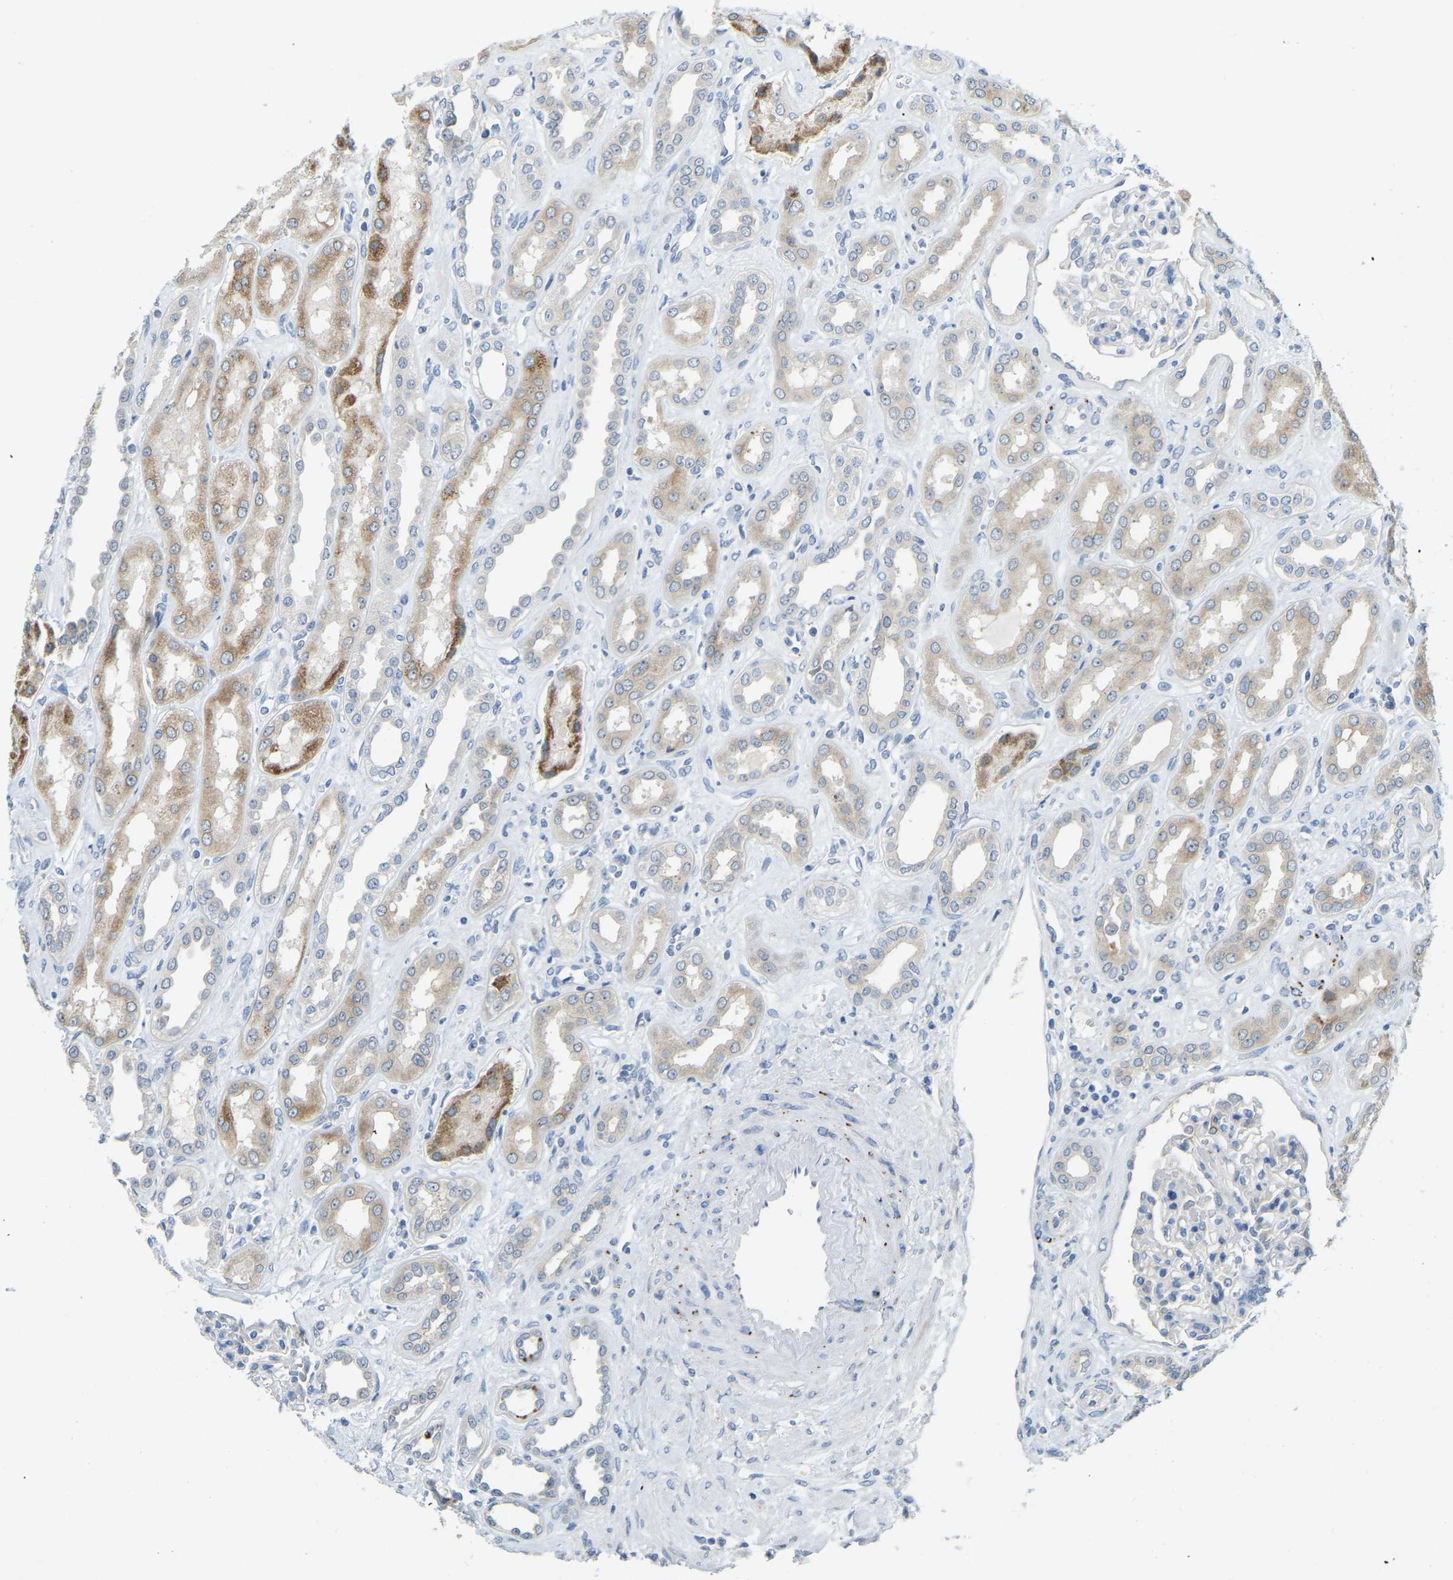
{"staining": {"intensity": "moderate", "quantity": "<25%", "location": "cytoplasmic/membranous"}, "tissue": "kidney", "cell_type": "Cells in glomeruli", "image_type": "normal", "snomed": [{"axis": "morphology", "description": "Normal tissue, NOS"}, {"axis": "topography", "description": "Kidney"}], "caption": "A low amount of moderate cytoplasmic/membranous positivity is appreciated in approximately <25% of cells in glomeruli in unremarkable kidney.", "gene": "NME8", "patient": {"sex": "male", "age": 59}}